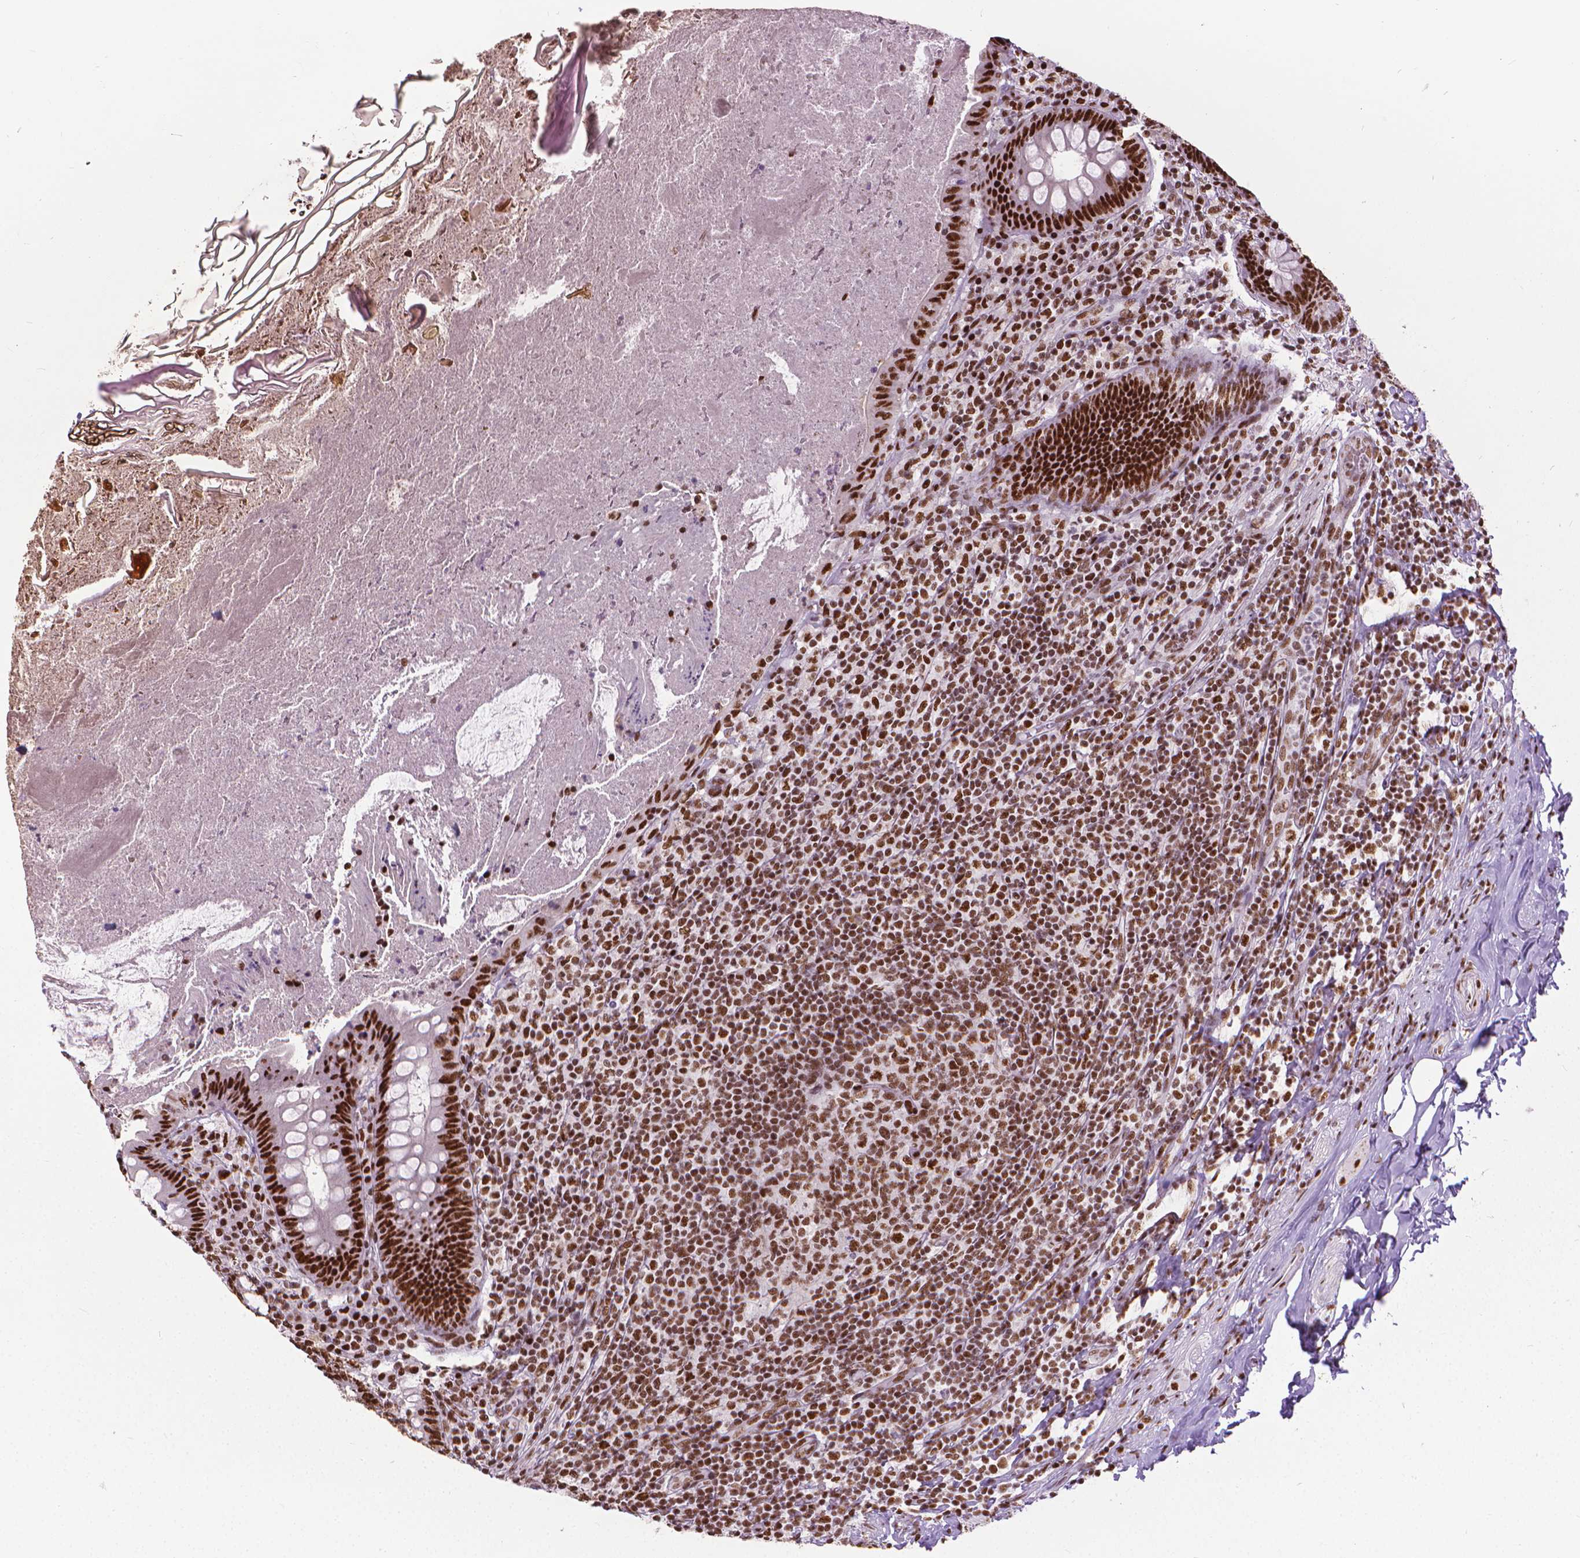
{"staining": {"intensity": "strong", "quantity": ">75%", "location": "nuclear"}, "tissue": "appendix", "cell_type": "Glandular cells", "image_type": "normal", "snomed": [{"axis": "morphology", "description": "Normal tissue, NOS"}, {"axis": "topography", "description": "Appendix"}], "caption": "This histopathology image shows unremarkable appendix stained with IHC to label a protein in brown. The nuclear of glandular cells show strong positivity for the protein. Nuclei are counter-stained blue.", "gene": "AKAP8", "patient": {"sex": "male", "age": 47}}